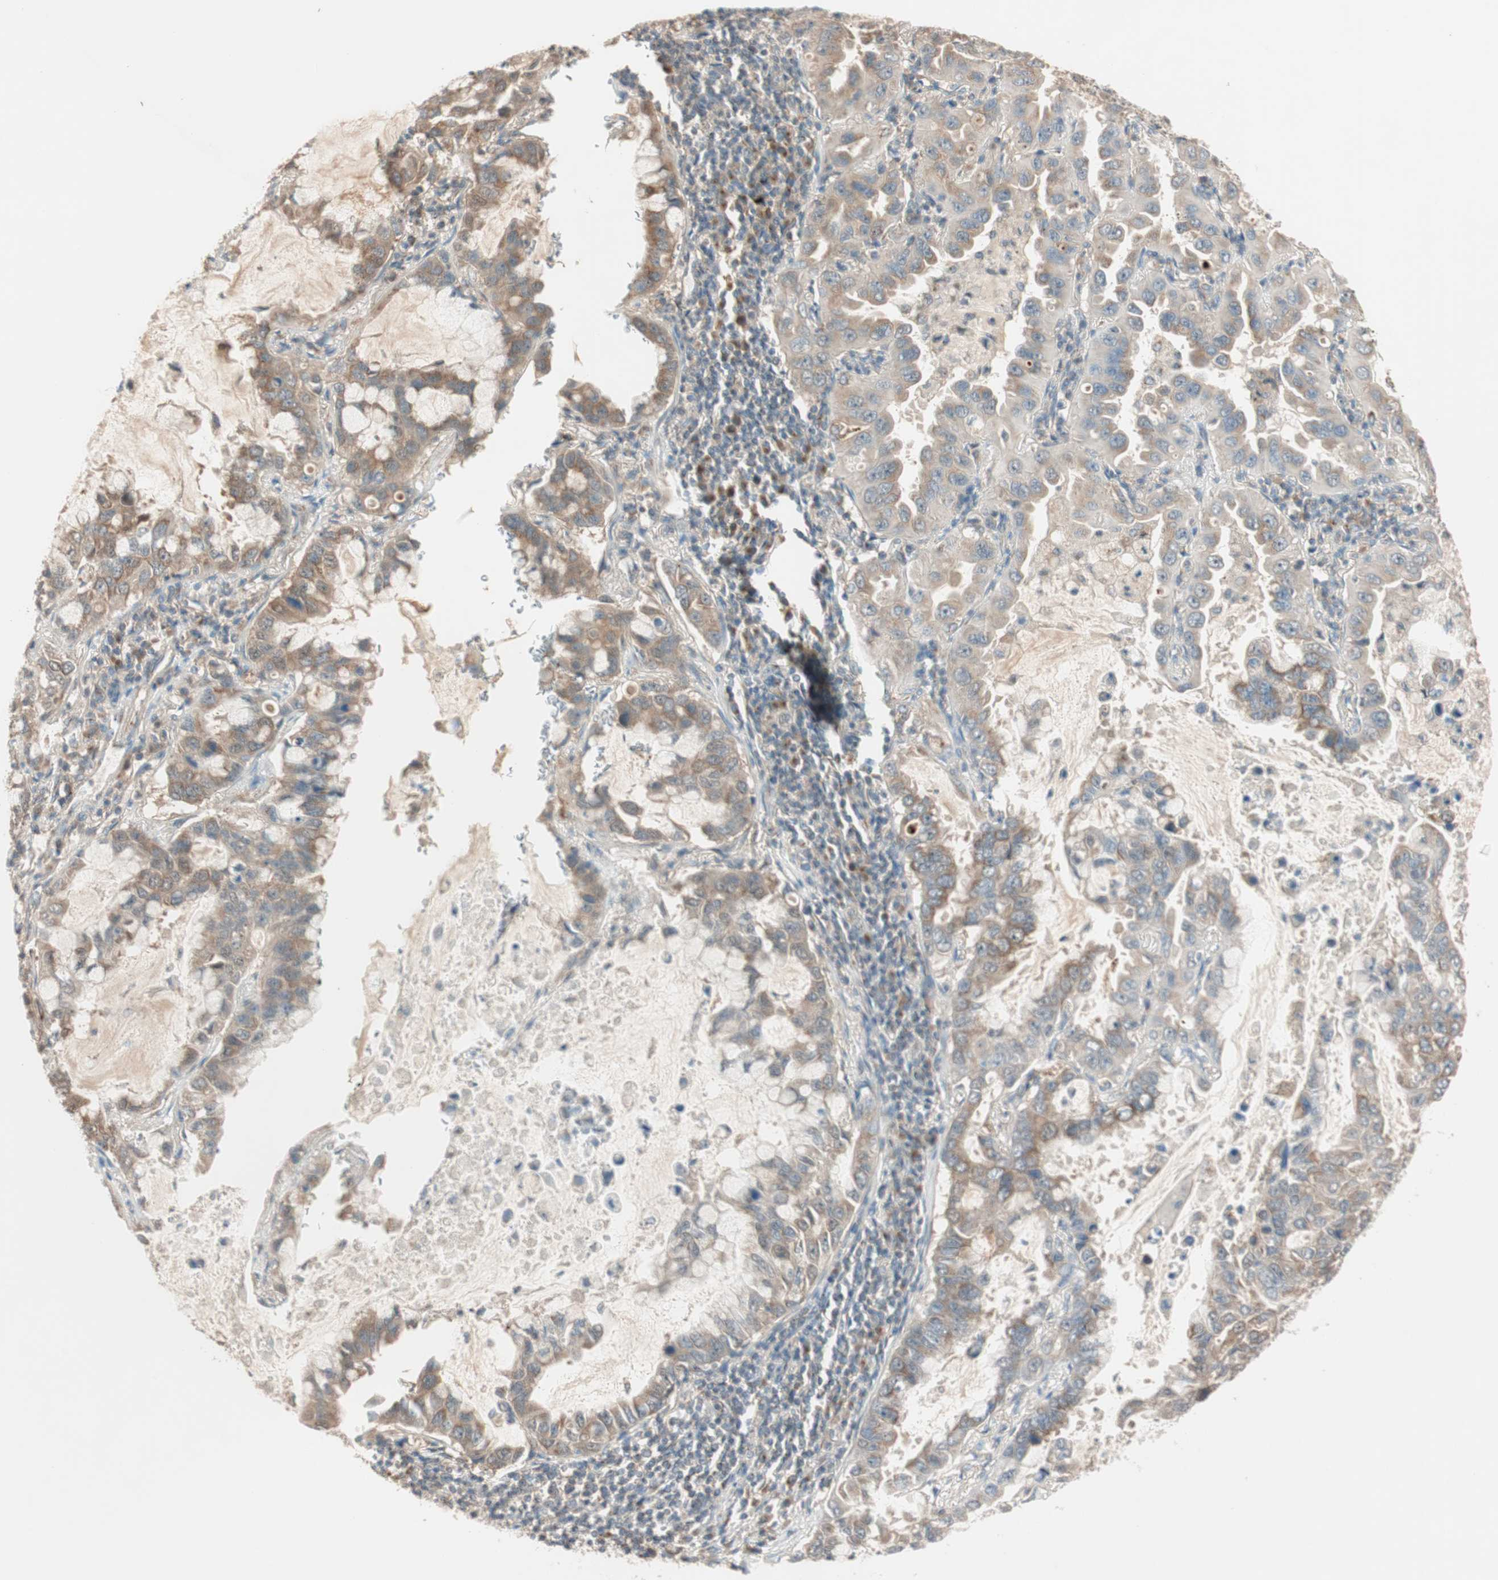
{"staining": {"intensity": "moderate", "quantity": ">75%", "location": "cytoplasmic/membranous"}, "tissue": "lung cancer", "cell_type": "Tumor cells", "image_type": "cancer", "snomed": [{"axis": "morphology", "description": "Adenocarcinoma, NOS"}, {"axis": "topography", "description": "Lung"}], "caption": "Protein analysis of adenocarcinoma (lung) tissue displays moderate cytoplasmic/membranous staining in about >75% of tumor cells. Immunohistochemistry stains the protein in brown and the nuclei are stained blue.", "gene": "SEC16A", "patient": {"sex": "male", "age": 64}}